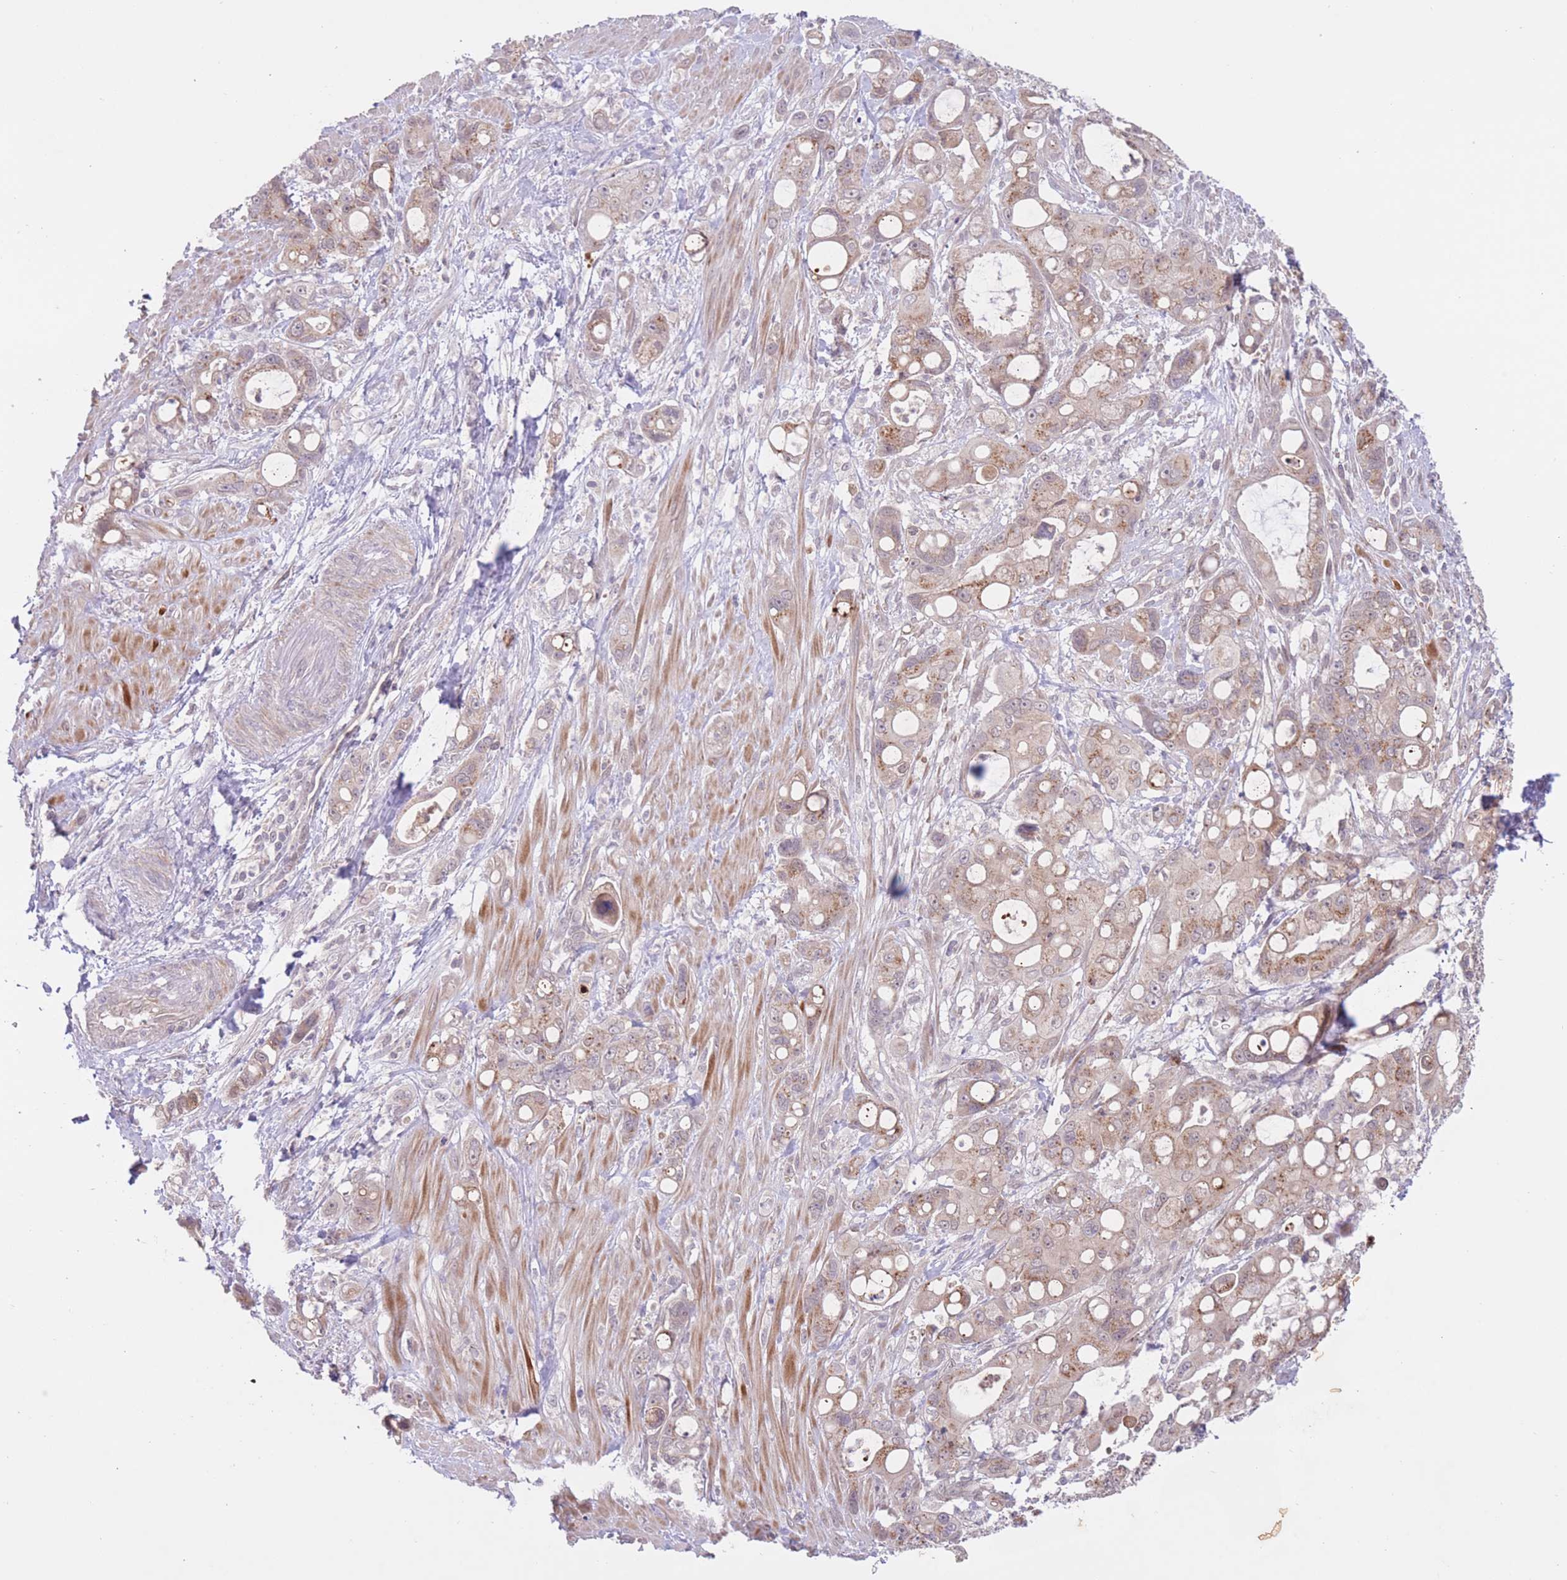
{"staining": {"intensity": "weak", "quantity": "25%-75%", "location": "cytoplasmic/membranous"}, "tissue": "pancreatic cancer", "cell_type": "Tumor cells", "image_type": "cancer", "snomed": [{"axis": "morphology", "description": "Adenocarcinoma, NOS"}, {"axis": "topography", "description": "Pancreas"}], "caption": "DAB (3,3'-diaminobenzidine) immunohistochemical staining of human adenocarcinoma (pancreatic) exhibits weak cytoplasmic/membranous protein staining in approximately 25%-75% of tumor cells.", "gene": "FUT5", "patient": {"sex": "male", "age": 68}}